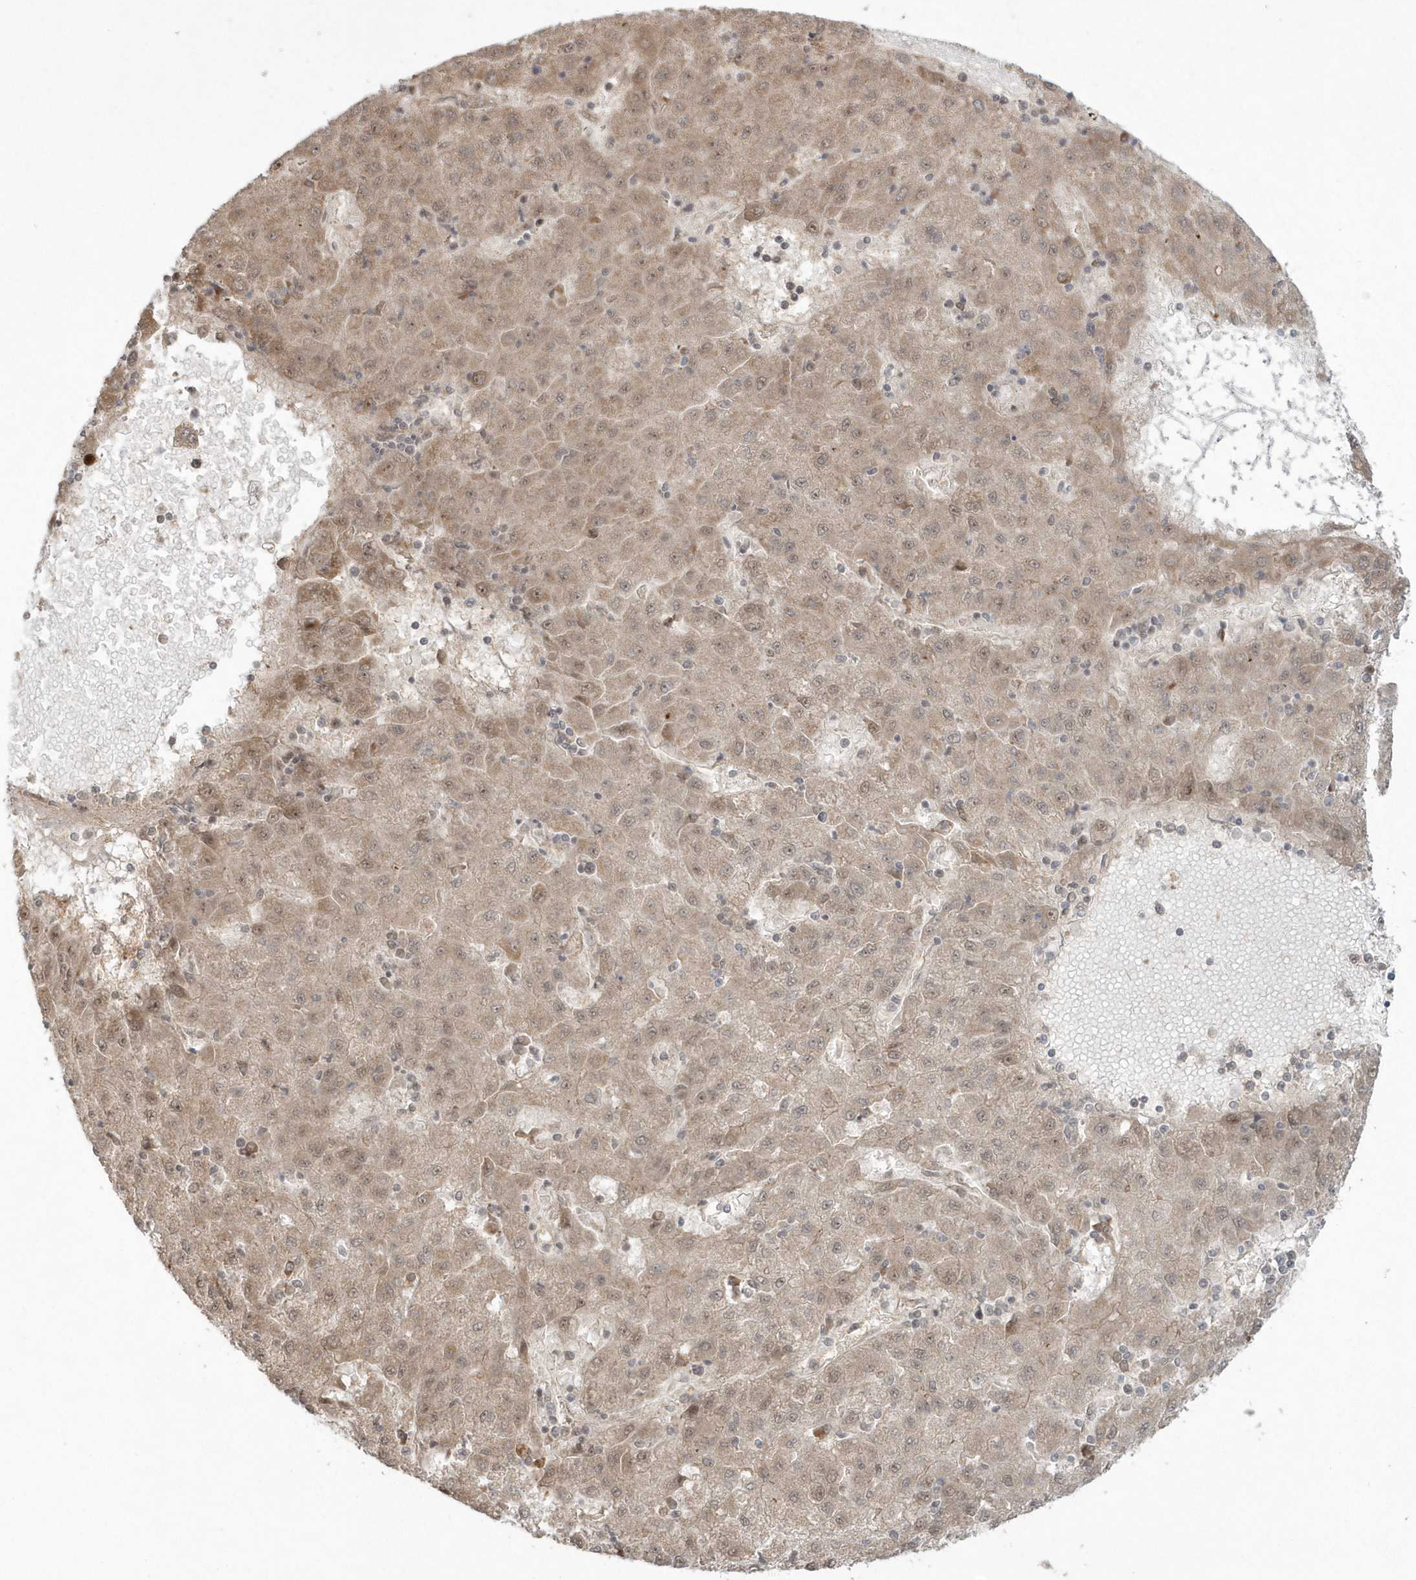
{"staining": {"intensity": "weak", "quantity": ">75%", "location": "cytoplasmic/membranous,nuclear"}, "tissue": "liver cancer", "cell_type": "Tumor cells", "image_type": "cancer", "snomed": [{"axis": "morphology", "description": "Carcinoma, Hepatocellular, NOS"}, {"axis": "topography", "description": "Liver"}], "caption": "The immunohistochemical stain shows weak cytoplasmic/membranous and nuclear expression in tumor cells of hepatocellular carcinoma (liver) tissue. Ihc stains the protein of interest in brown and the nuclei are stained blue.", "gene": "EPB41L4A", "patient": {"sex": "male", "age": 72}}